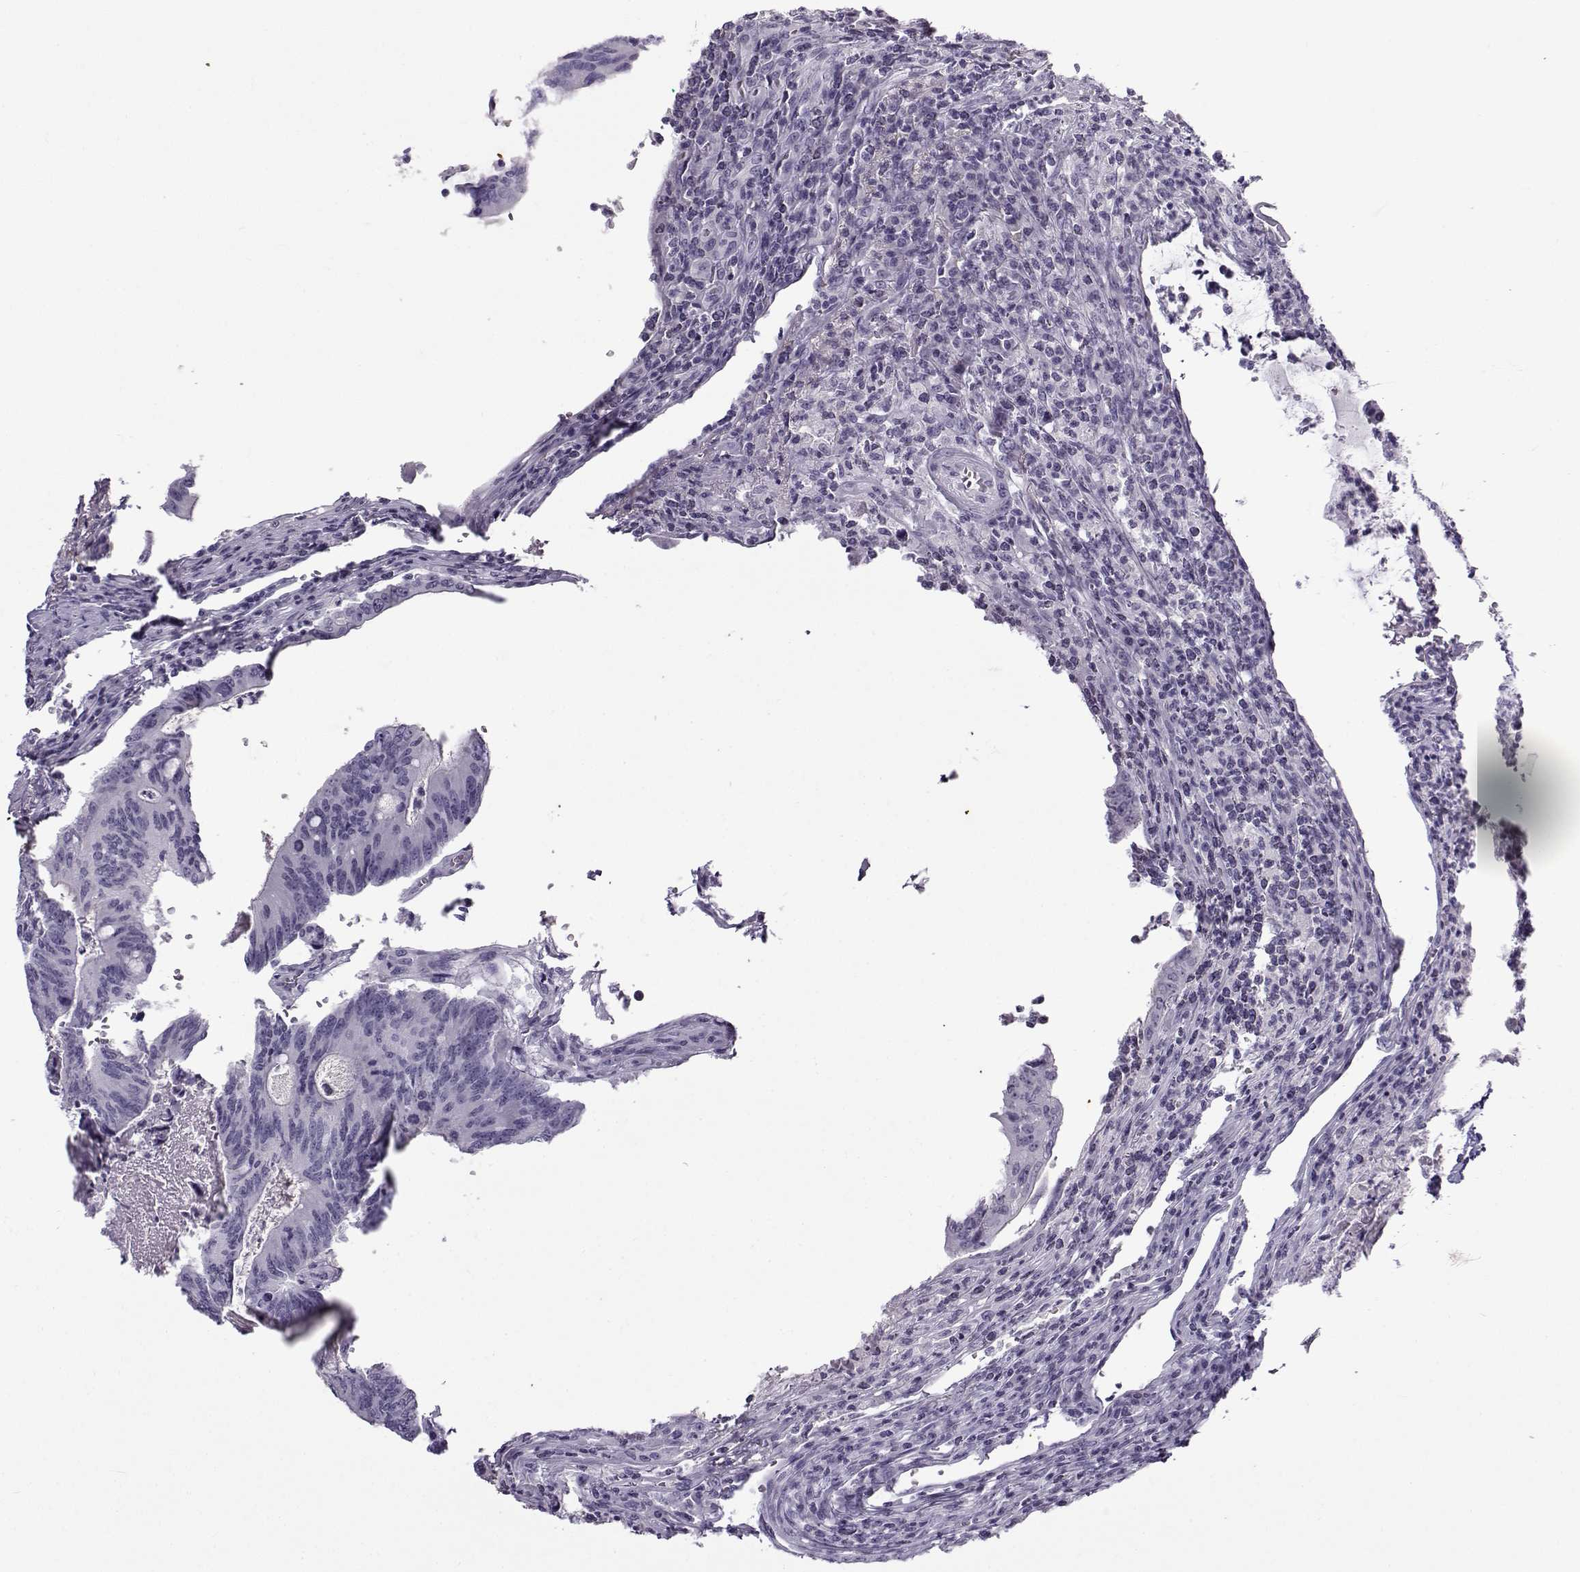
{"staining": {"intensity": "negative", "quantity": "none", "location": "none"}, "tissue": "colorectal cancer", "cell_type": "Tumor cells", "image_type": "cancer", "snomed": [{"axis": "morphology", "description": "Adenocarcinoma, NOS"}, {"axis": "topography", "description": "Colon"}], "caption": "Immunohistochemistry (IHC) of human adenocarcinoma (colorectal) reveals no expression in tumor cells.", "gene": "GTSF1L", "patient": {"sex": "female", "age": 70}}